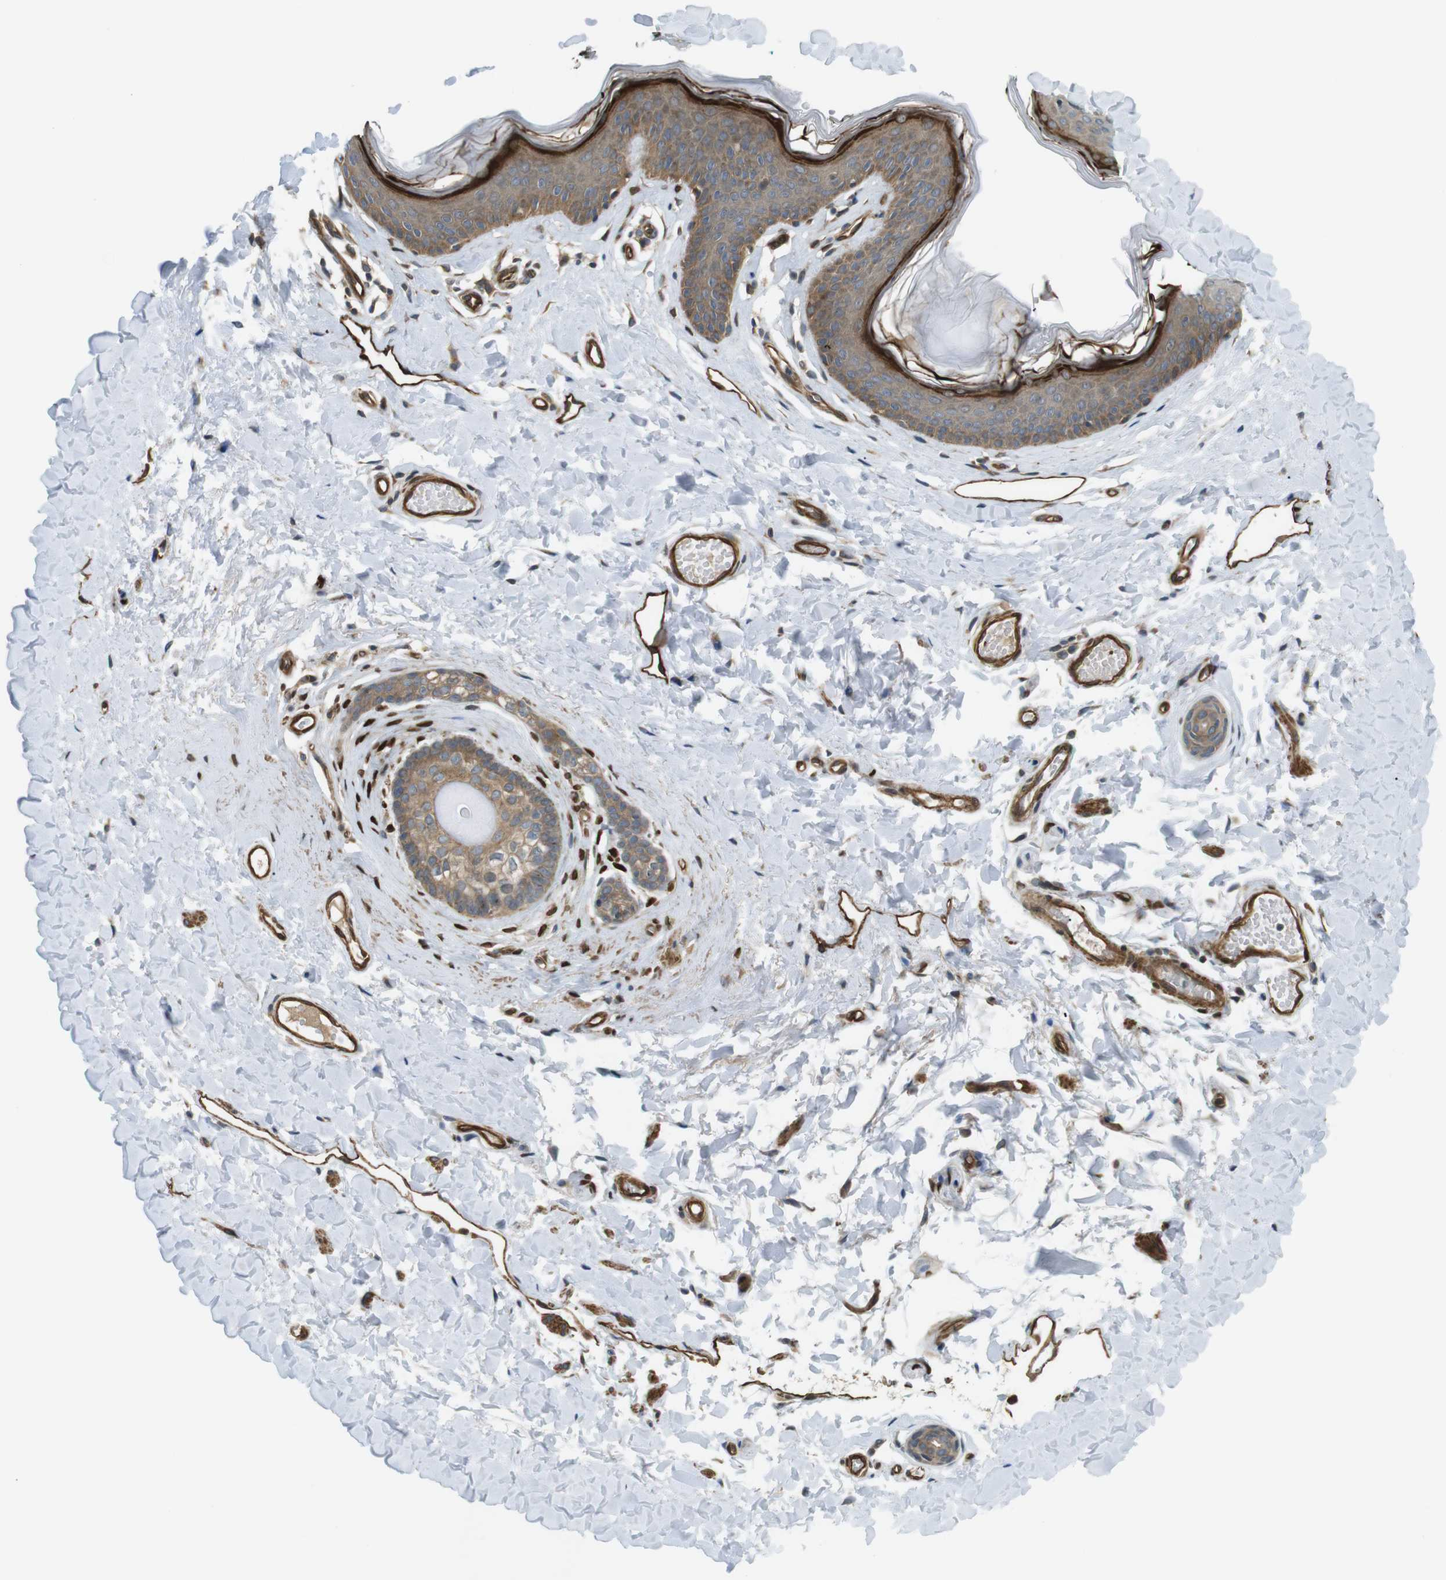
{"staining": {"intensity": "moderate", "quantity": ">75%", "location": "cytoplasmic/membranous"}, "tissue": "skin", "cell_type": "Epidermal cells", "image_type": "normal", "snomed": [{"axis": "morphology", "description": "Normal tissue, NOS"}, {"axis": "morphology", "description": "Inflammation, NOS"}, {"axis": "topography", "description": "Vulva"}], "caption": "Skin was stained to show a protein in brown. There is medium levels of moderate cytoplasmic/membranous positivity in approximately >75% of epidermal cells.", "gene": "TSC1", "patient": {"sex": "female", "age": 84}}